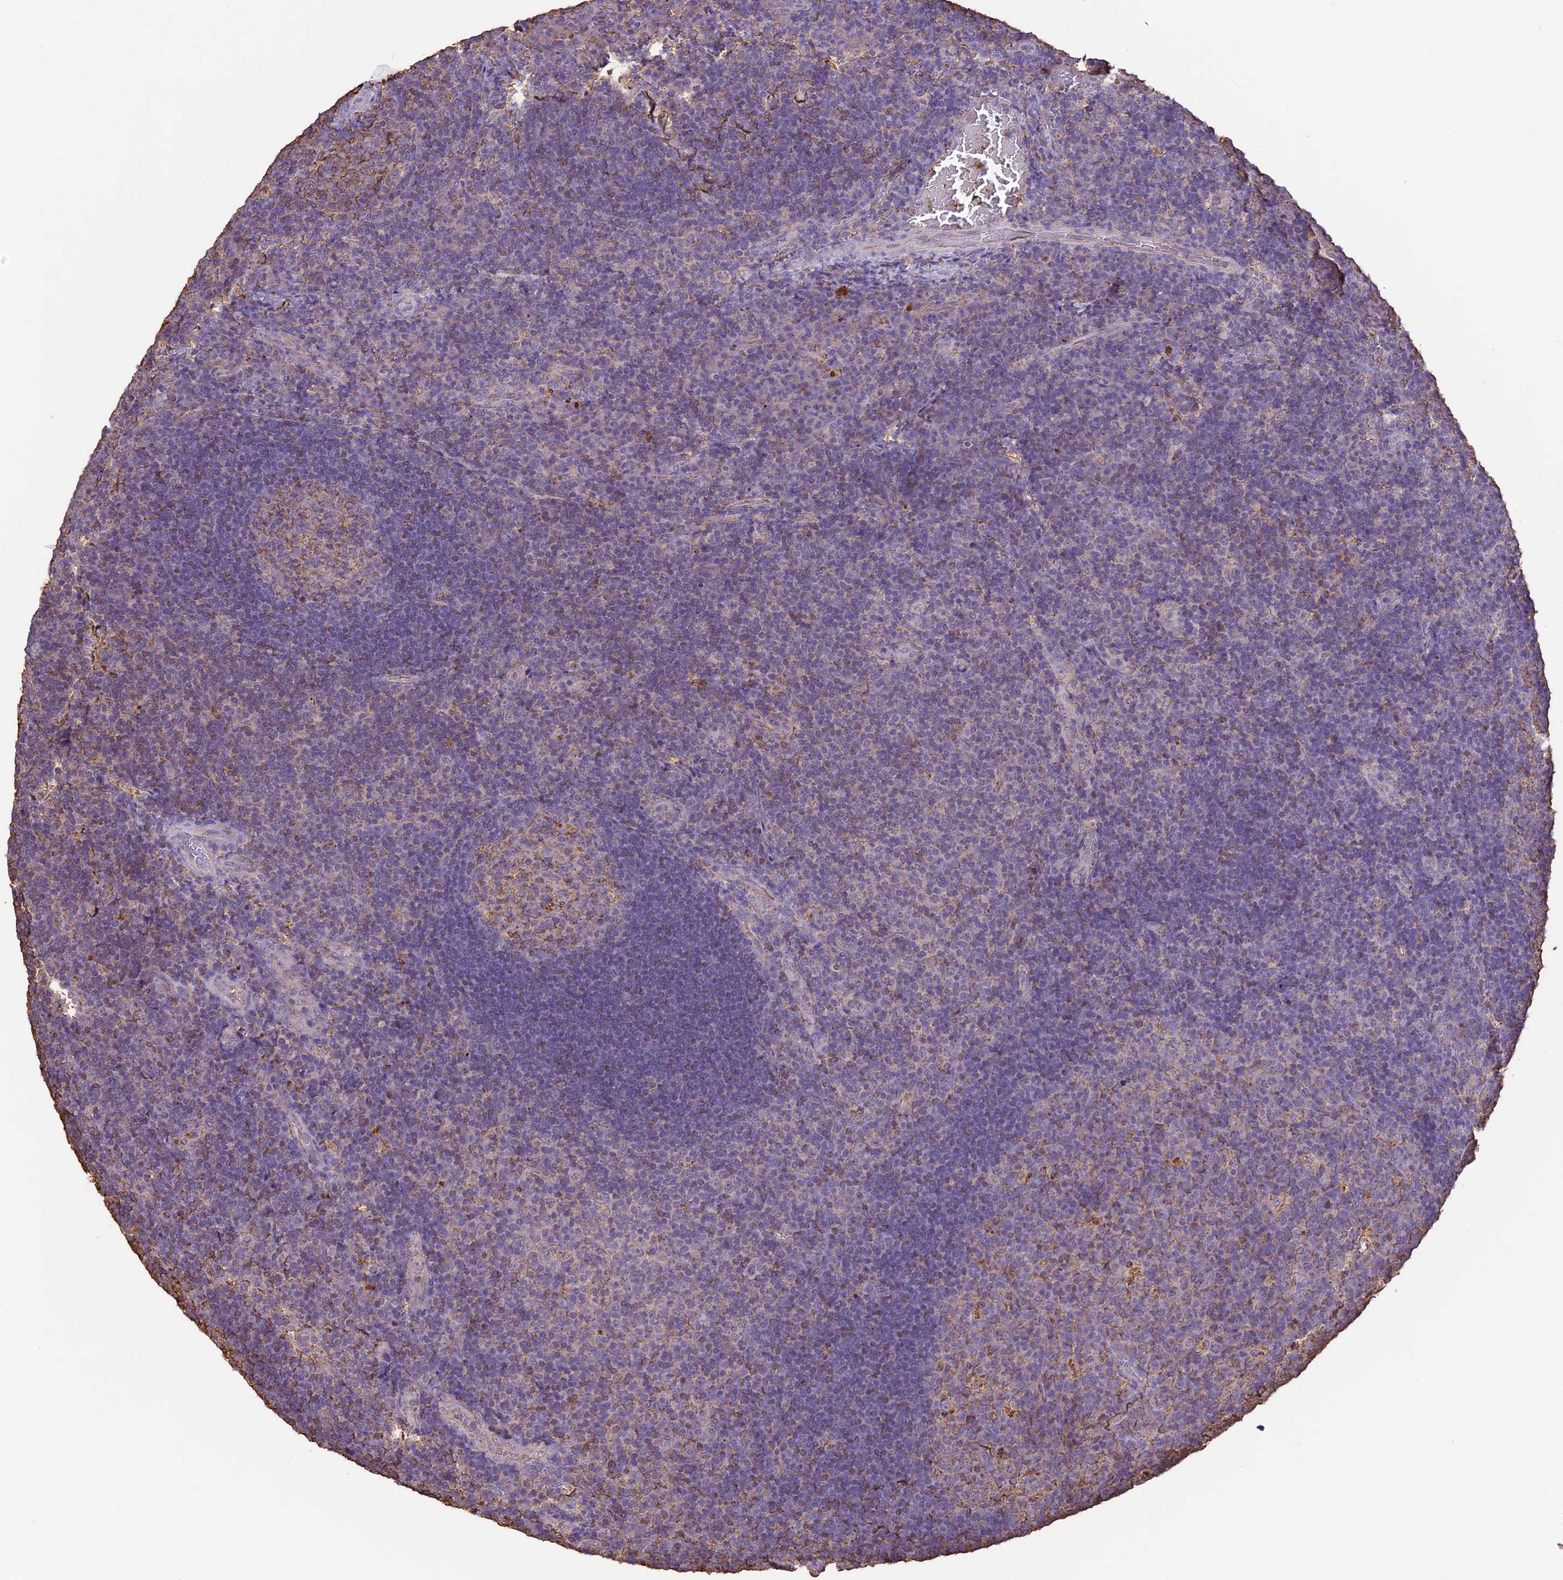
{"staining": {"intensity": "moderate", "quantity": "25%-75%", "location": "cytoplasmic/membranous"}, "tissue": "tonsil", "cell_type": "Germinal center cells", "image_type": "normal", "snomed": [{"axis": "morphology", "description": "Normal tissue, NOS"}, {"axis": "topography", "description": "Tonsil"}], "caption": "Human tonsil stained with a protein marker demonstrates moderate staining in germinal center cells.", "gene": "ARHGAP19", "patient": {"sex": "male", "age": 17}}